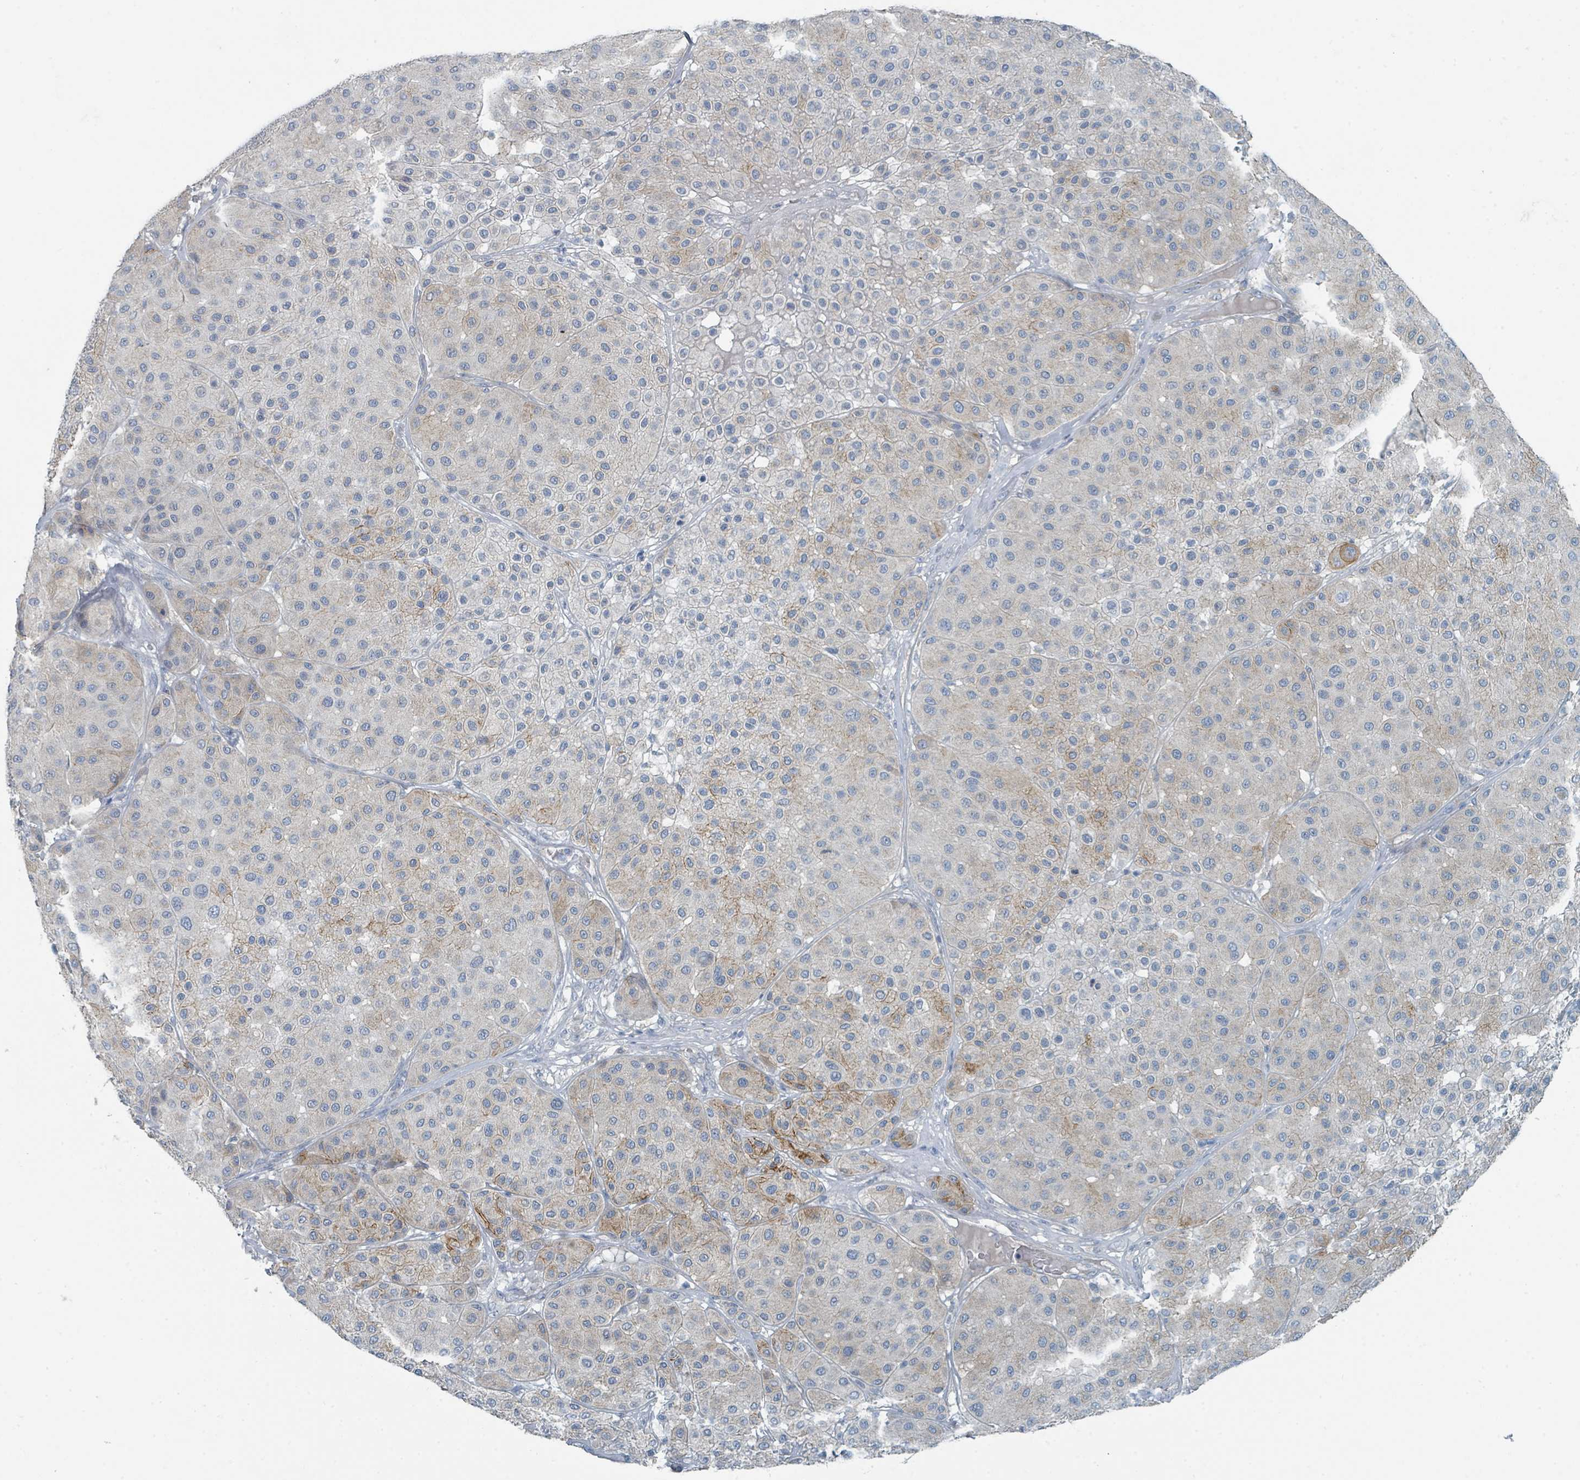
{"staining": {"intensity": "moderate", "quantity": "<25%", "location": "cytoplasmic/membranous"}, "tissue": "melanoma", "cell_type": "Tumor cells", "image_type": "cancer", "snomed": [{"axis": "morphology", "description": "Malignant melanoma, Metastatic site"}, {"axis": "topography", "description": "Smooth muscle"}], "caption": "Malignant melanoma (metastatic site) was stained to show a protein in brown. There is low levels of moderate cytoplasmic/membranous staining in about <25% of tumor cells. The staining is performed using DAB brown chromogen to label protein expression. The nuclei are counter-stained blue using hematoxylin.", "gene": "RASA4", "patient": {"sex": "male", "age": 41}}